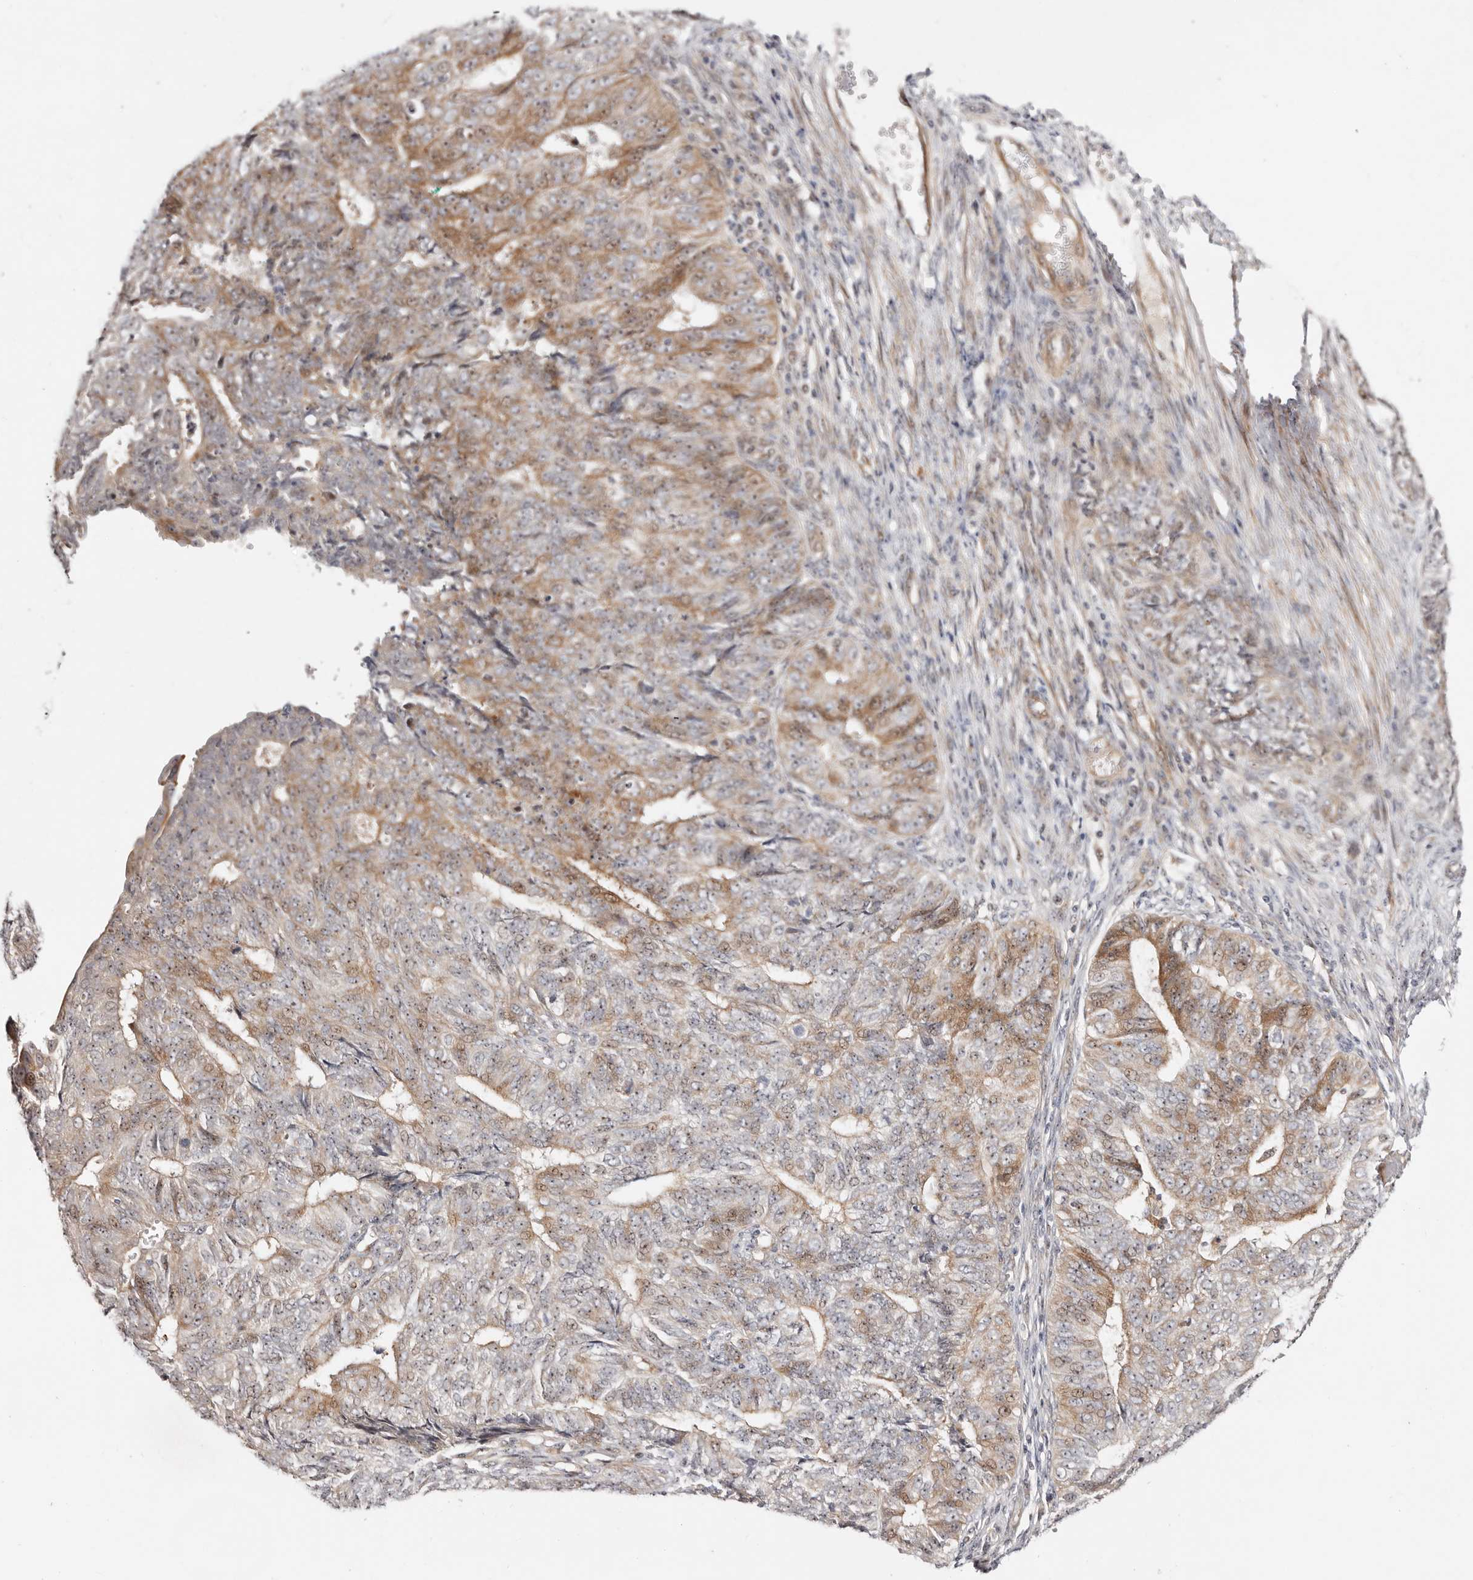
{"staining": {"intensity": "moderate", "quantity": "<25%", "location": "cytoplasmic/membranous,nuclear"}, "tissue": "endometrial cancer", "cell_type": "Tumor cells", "image_type": "cancer", "snomed": [{"axis": "morphology", "description": "Adenocarcinoma, NOS"}, {"axis": "topography", "description": "Endometrium"}], "caption": "Endometrial cancer (adenocarcinoma) was stained to show a protein in brown. There is low levels of moderate cytoplasmic/membranous and nuclear positivity in approximately <25% of tumor cells. The staining was performed using DAB to visualize the protein expression in brown, while the nuclei were stained in blue with hematoxylin (Magnification: 20x).", "gene": "ODF2L", "patient": {"sex": "female", "age": 32}}